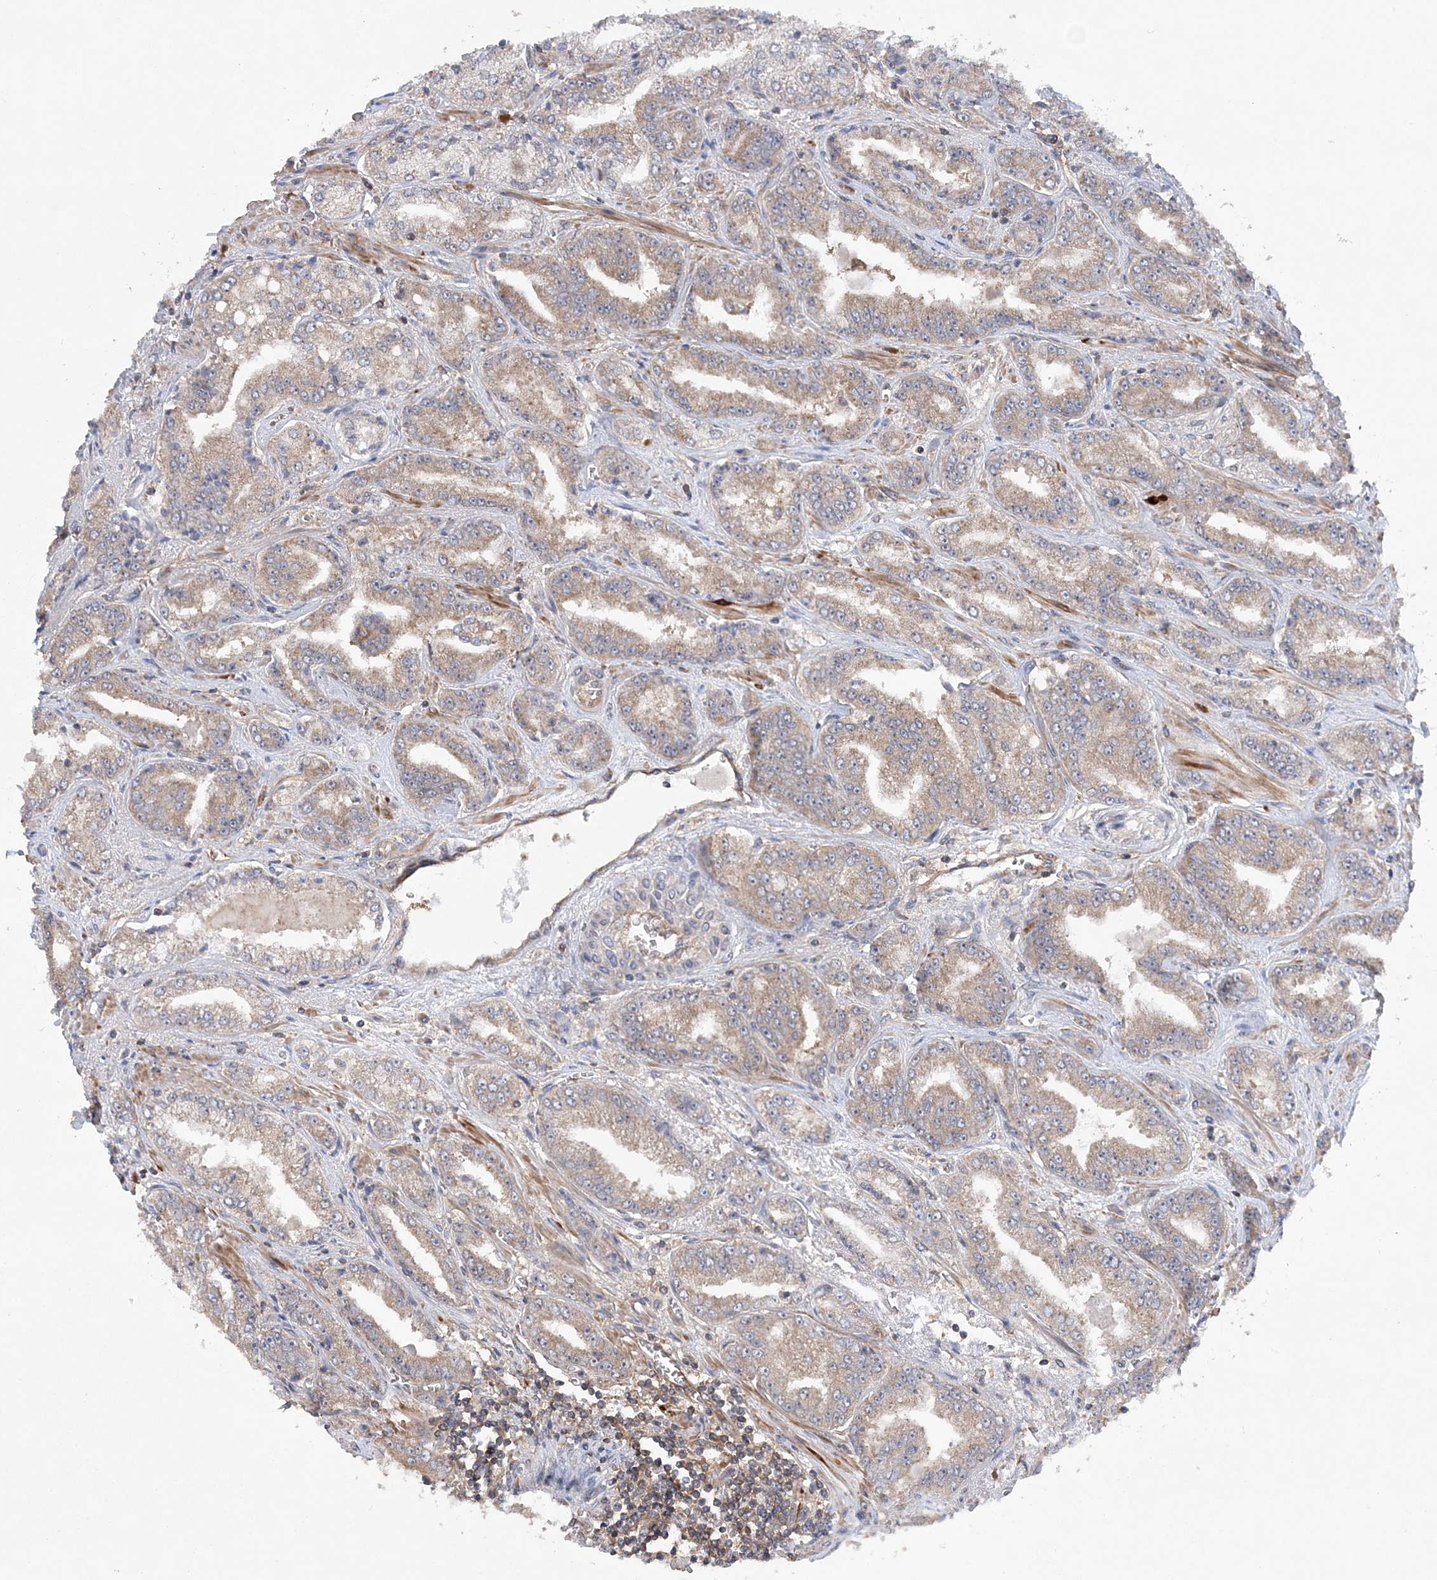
{"staining": {"intensity": "weak", "quantity": ">75%", "location": "cytoplasmic/membranous"}, "tissue": "prostate cancer", "cell_type": "Tumor cells", "image_type": "cancer", "snomed": [{"axis": "morphology", "description": "Adenocarcinoma, High grade"}, {"axis": "topography", "description": "Prostate"}], "caption": "This is a micrograph of IHC staining of prostate high-grade adenocarcinoma, which shows weak positivity in the cytoplasmic/membranous of tumor cells.", "gene": "ACAP2", "patient": {"sex": "male", "age": 71}}